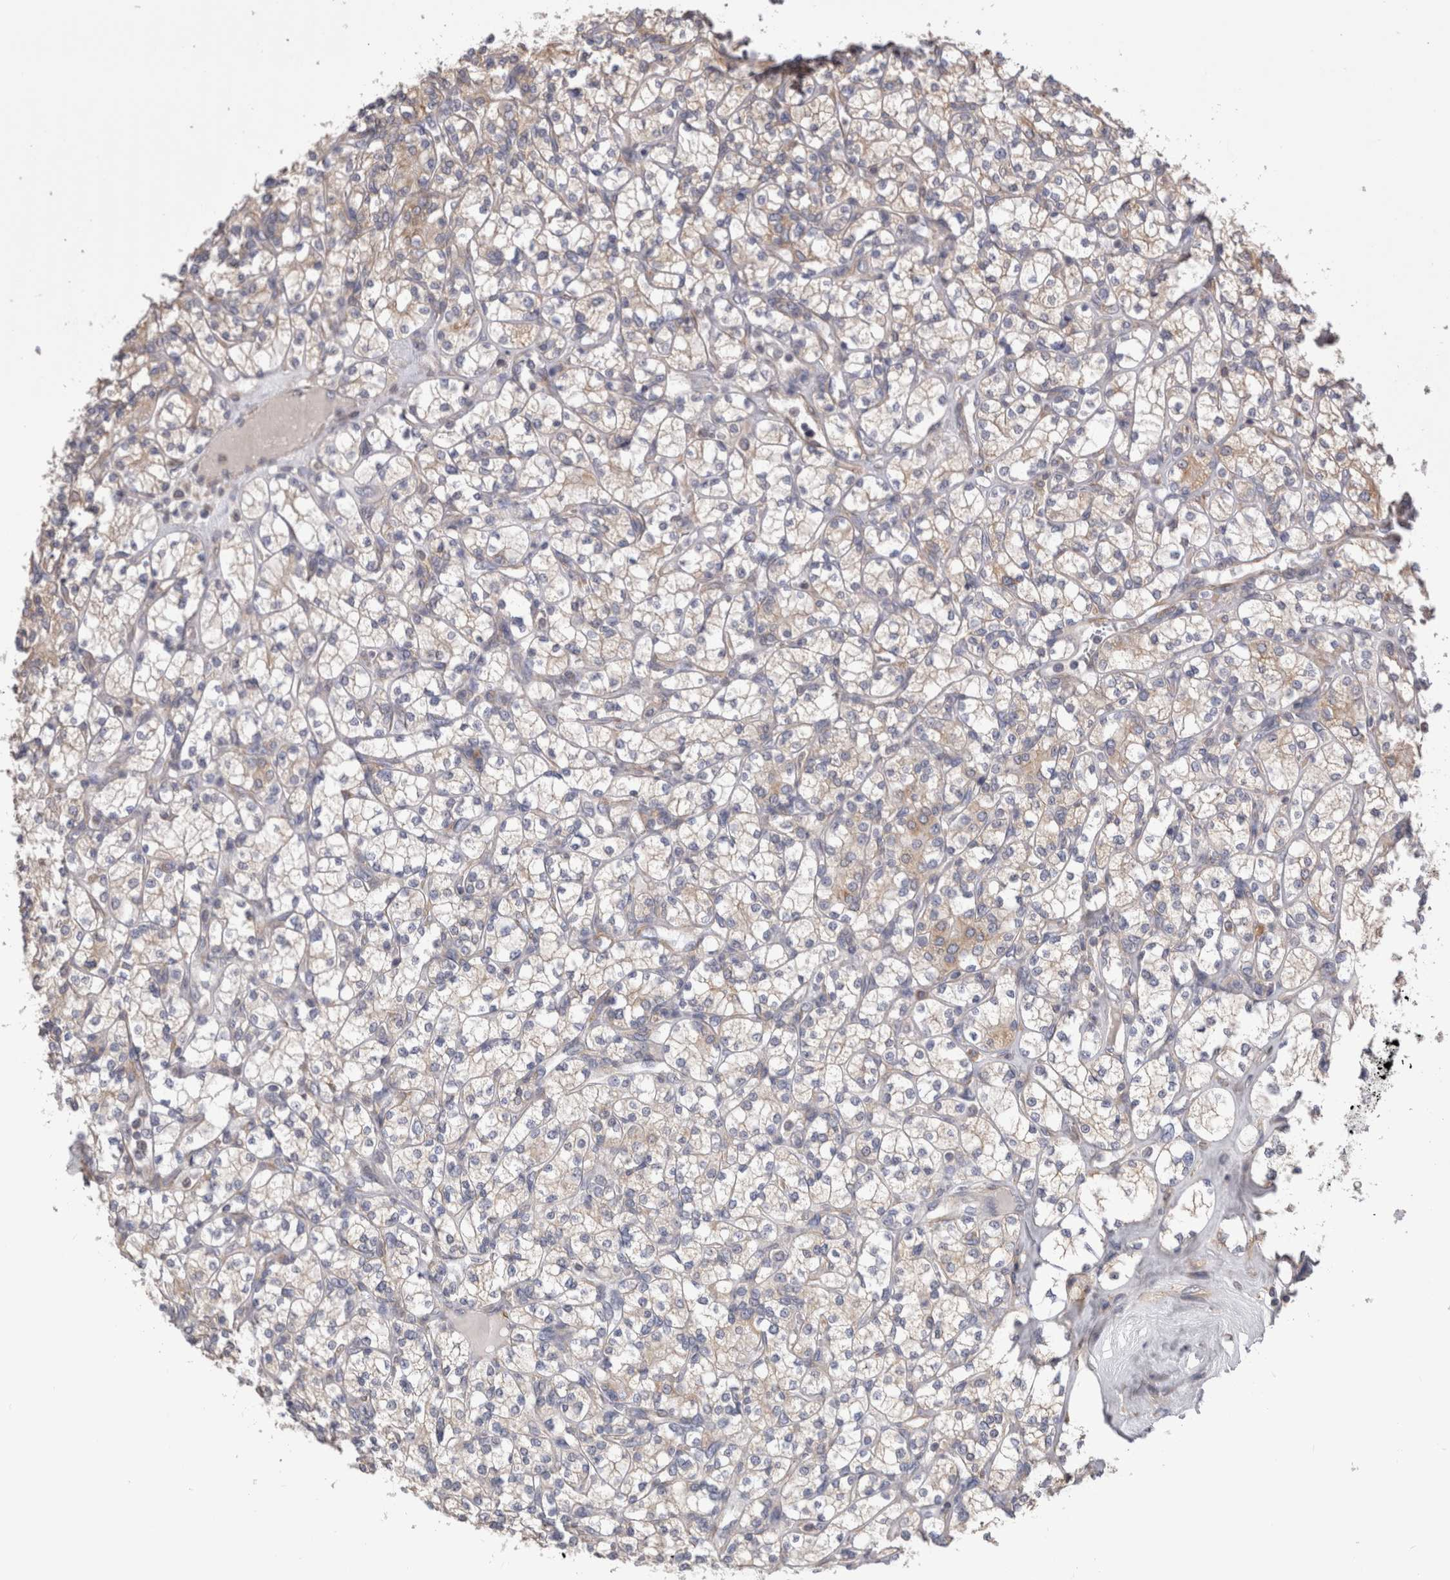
{"staining": {"intensity": "weak", "quantity": "<25%", "location": "cytoplasmic/membranous"}, "tissue": "renal cancer", "cell_type": "Tumor cells", "image_type": "cancer", "snomed": [{"axis": "morphology", "description": "Adenocarcinoma, NOS"}, {"axis": "topography", "description": "Kidney"}], "caption": "Immunohistochemistry of human adenocarcinoma (renal) demonstrates no staining in tumor cells. (Brightfield microscopy of DAB immunohistochemistry at high magnification).", "gene": "SMAP2", "patient": {"sex": "male", "age": 77}}